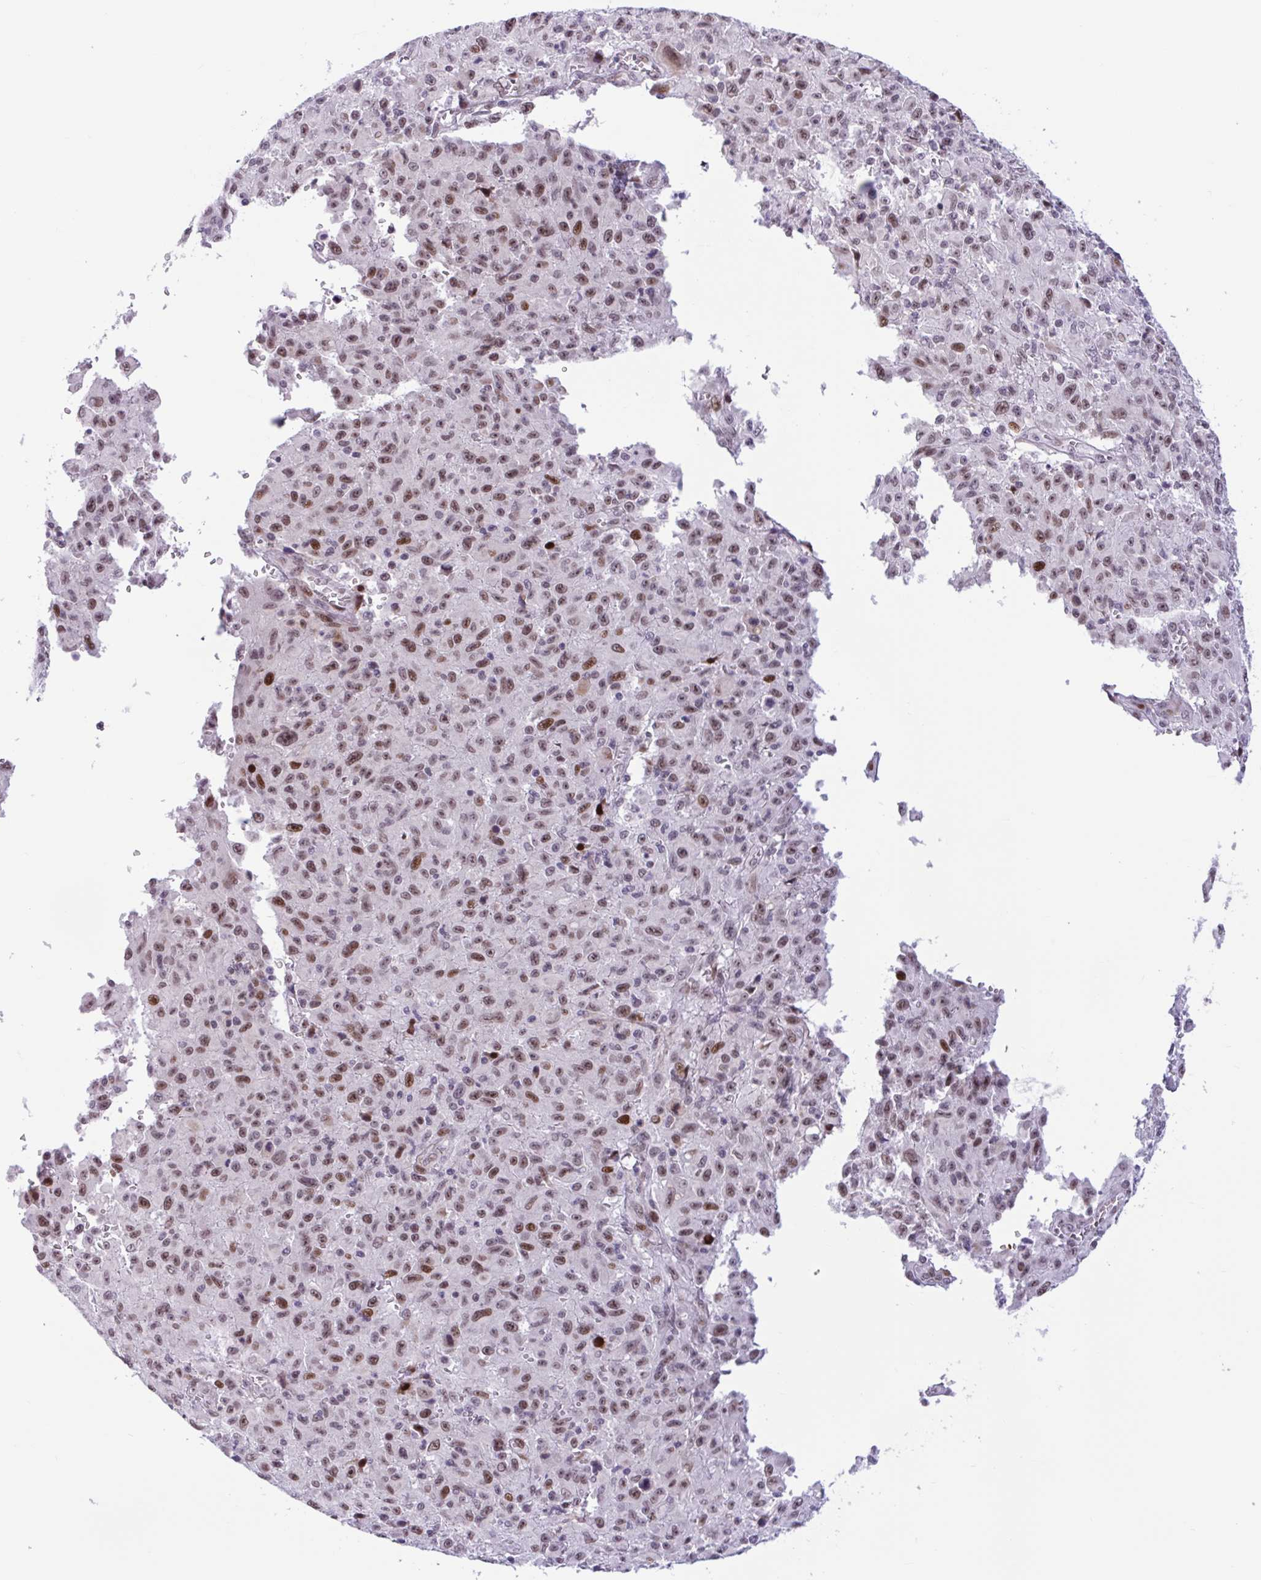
{"staining": {"intensity": "moderate", "quantity": ">75%", "location": "nuclear"}, "tissue": "melanoma", "cell_type": "Tumor cells", "image_type": "cancer", "snomed": [{"axis": "morphology", "description": "Malignant melanoma, NOS"}, {"axis": "topography", "description": "Skin"}], "caption": "Immunohistochemical staining of melanoma reveals medium levels of moderate nuclear staining in about >75% of tumor cells.", "gene": "RBL1", "patient": {"sex": "male", "age": 46}}